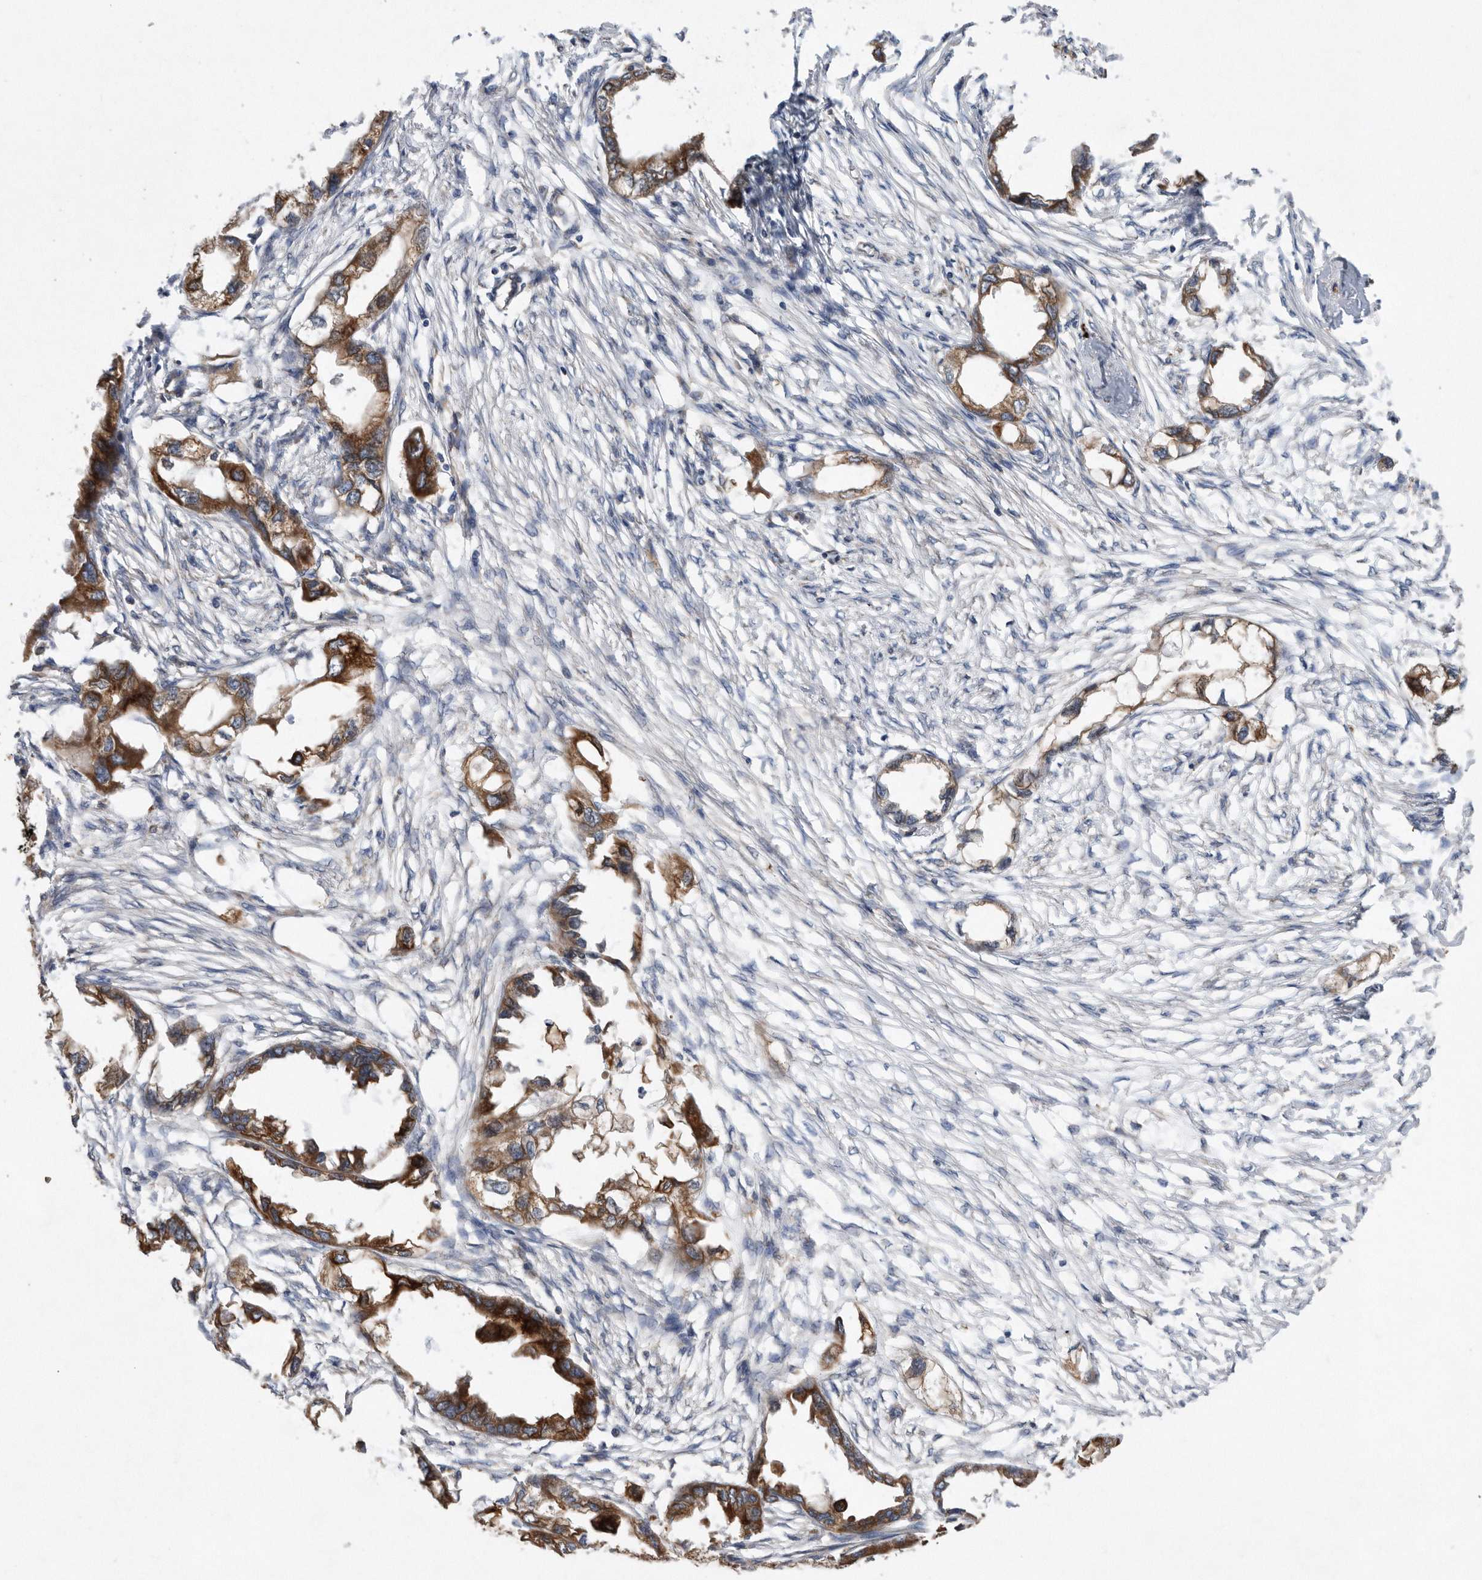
{"staining": {"intensity": "strong", "quantity": "25%-75%", "location": "cytoplasmic/membranous"}, "tissue": "endometrial cancer", "cell_type": "Tumor cells", "image_type": "cancer", "snomed": [{"axis": "morphology", "description": "Adenocarcinoma, NOS"}, {"axis": "morphology", "description": "Adenocarcinoma, metastatic, NOS"}, {"axis": "topography", "description": "Adipose tissue"}, {"axis": "topography", "description": "Endometrium"}], "caption": "Immunohistochemical staining of human endometrial cancer (adenocarcinoma) shows strong cytoplasmic/membranous protein positivity in approximately 25%-75% of tumor cells.", "gene": "PON2", "patient": {"sex": "female", "age": 67}}